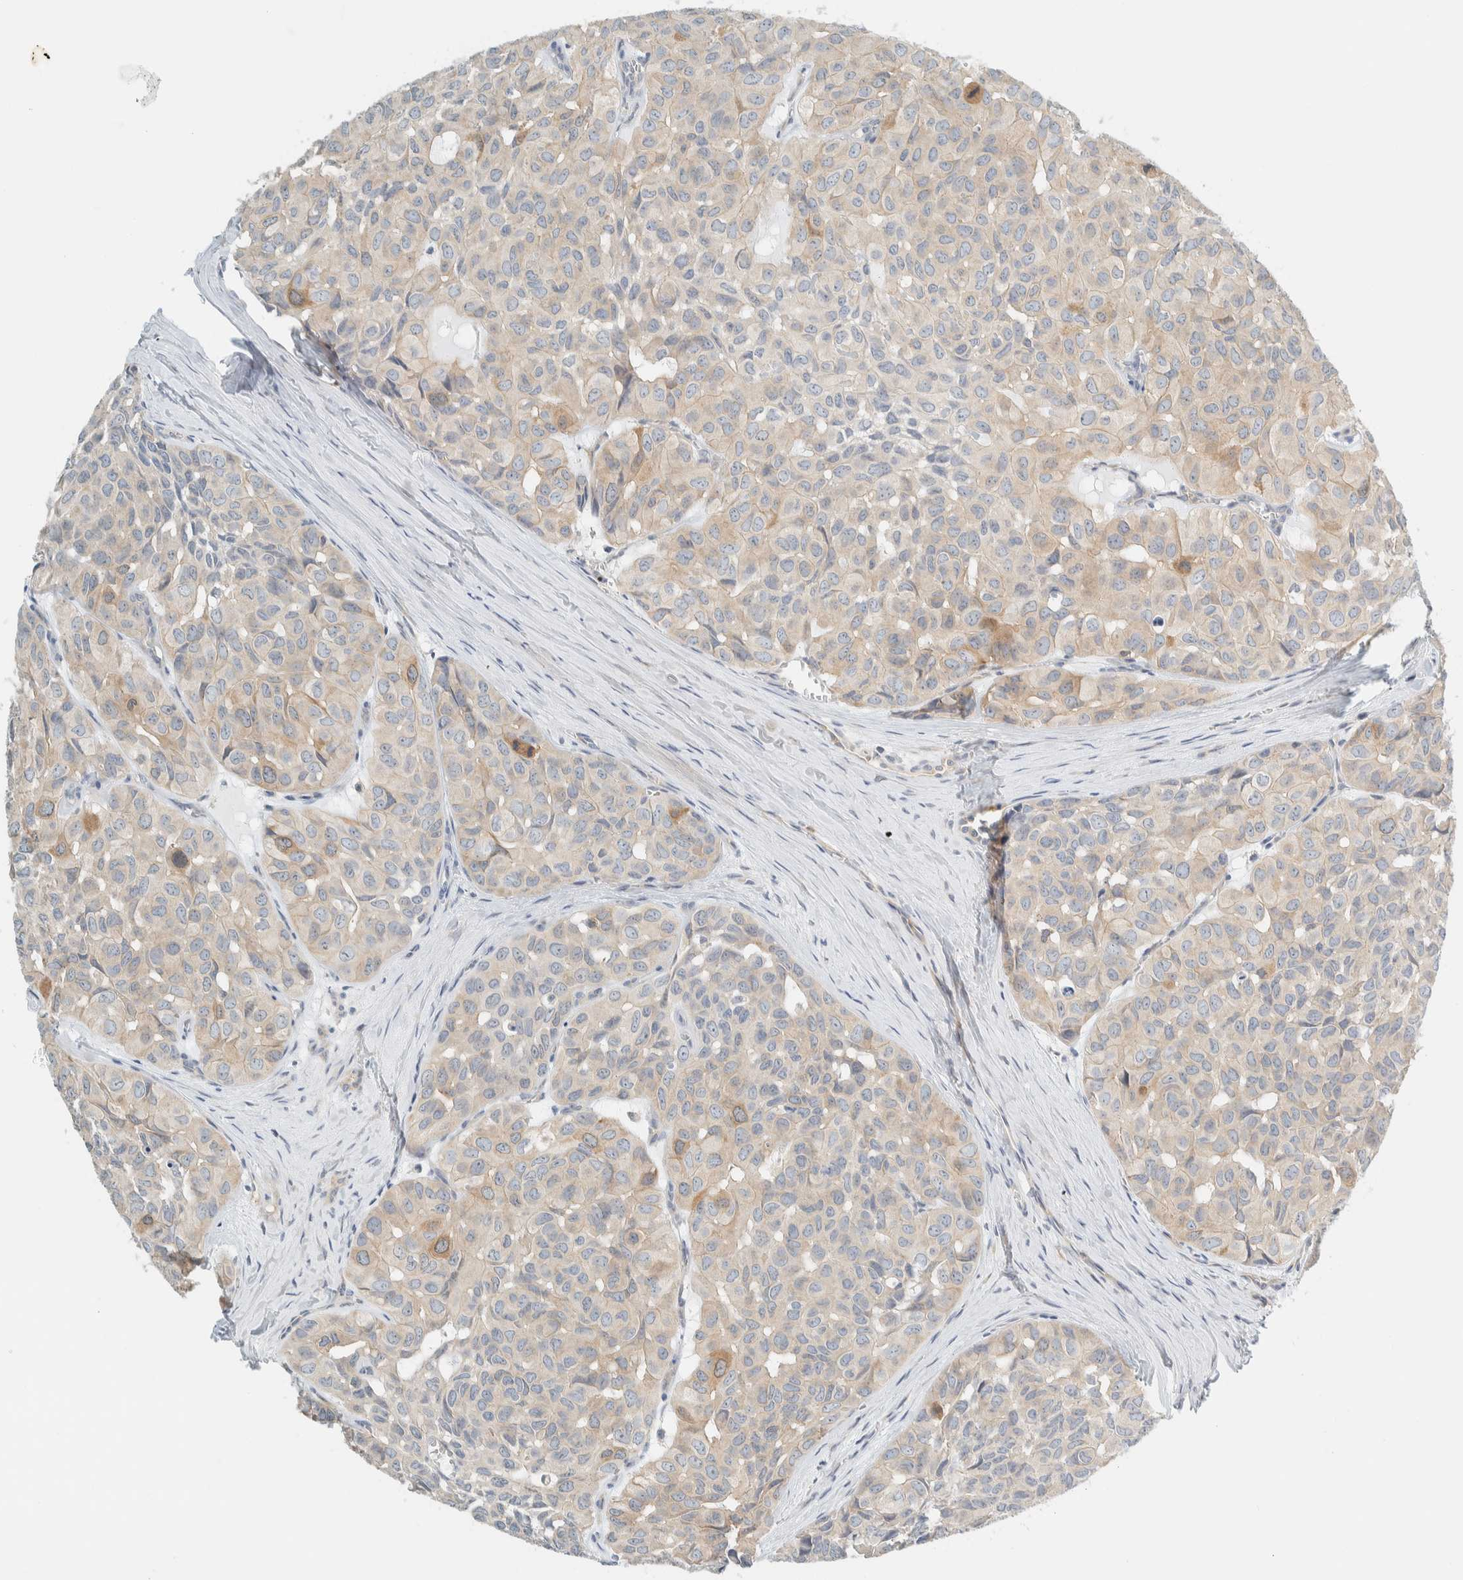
{"staining": {"intensity": "weak", "quantity": "<25%", "location": "cytoplasmic/membranous"}, "tissue": "head and neck cancer", "cell_type": "Tumor cells", "image_type": "cancer", "snomed": [{"axis": "morphology", "description": "Adenocarcinoma, NOS"}, {"axis": "topography", "description": "Salivary gland, NOS"}, {"axis": "topography", "description": "Head-Neck"}], "caption": "Protein analysis of adenocarcinoma (head and neck) displays no significant staining in tumor cells.", "gene": "NDE1", "patient": {"sex": "female", "age": 76}}